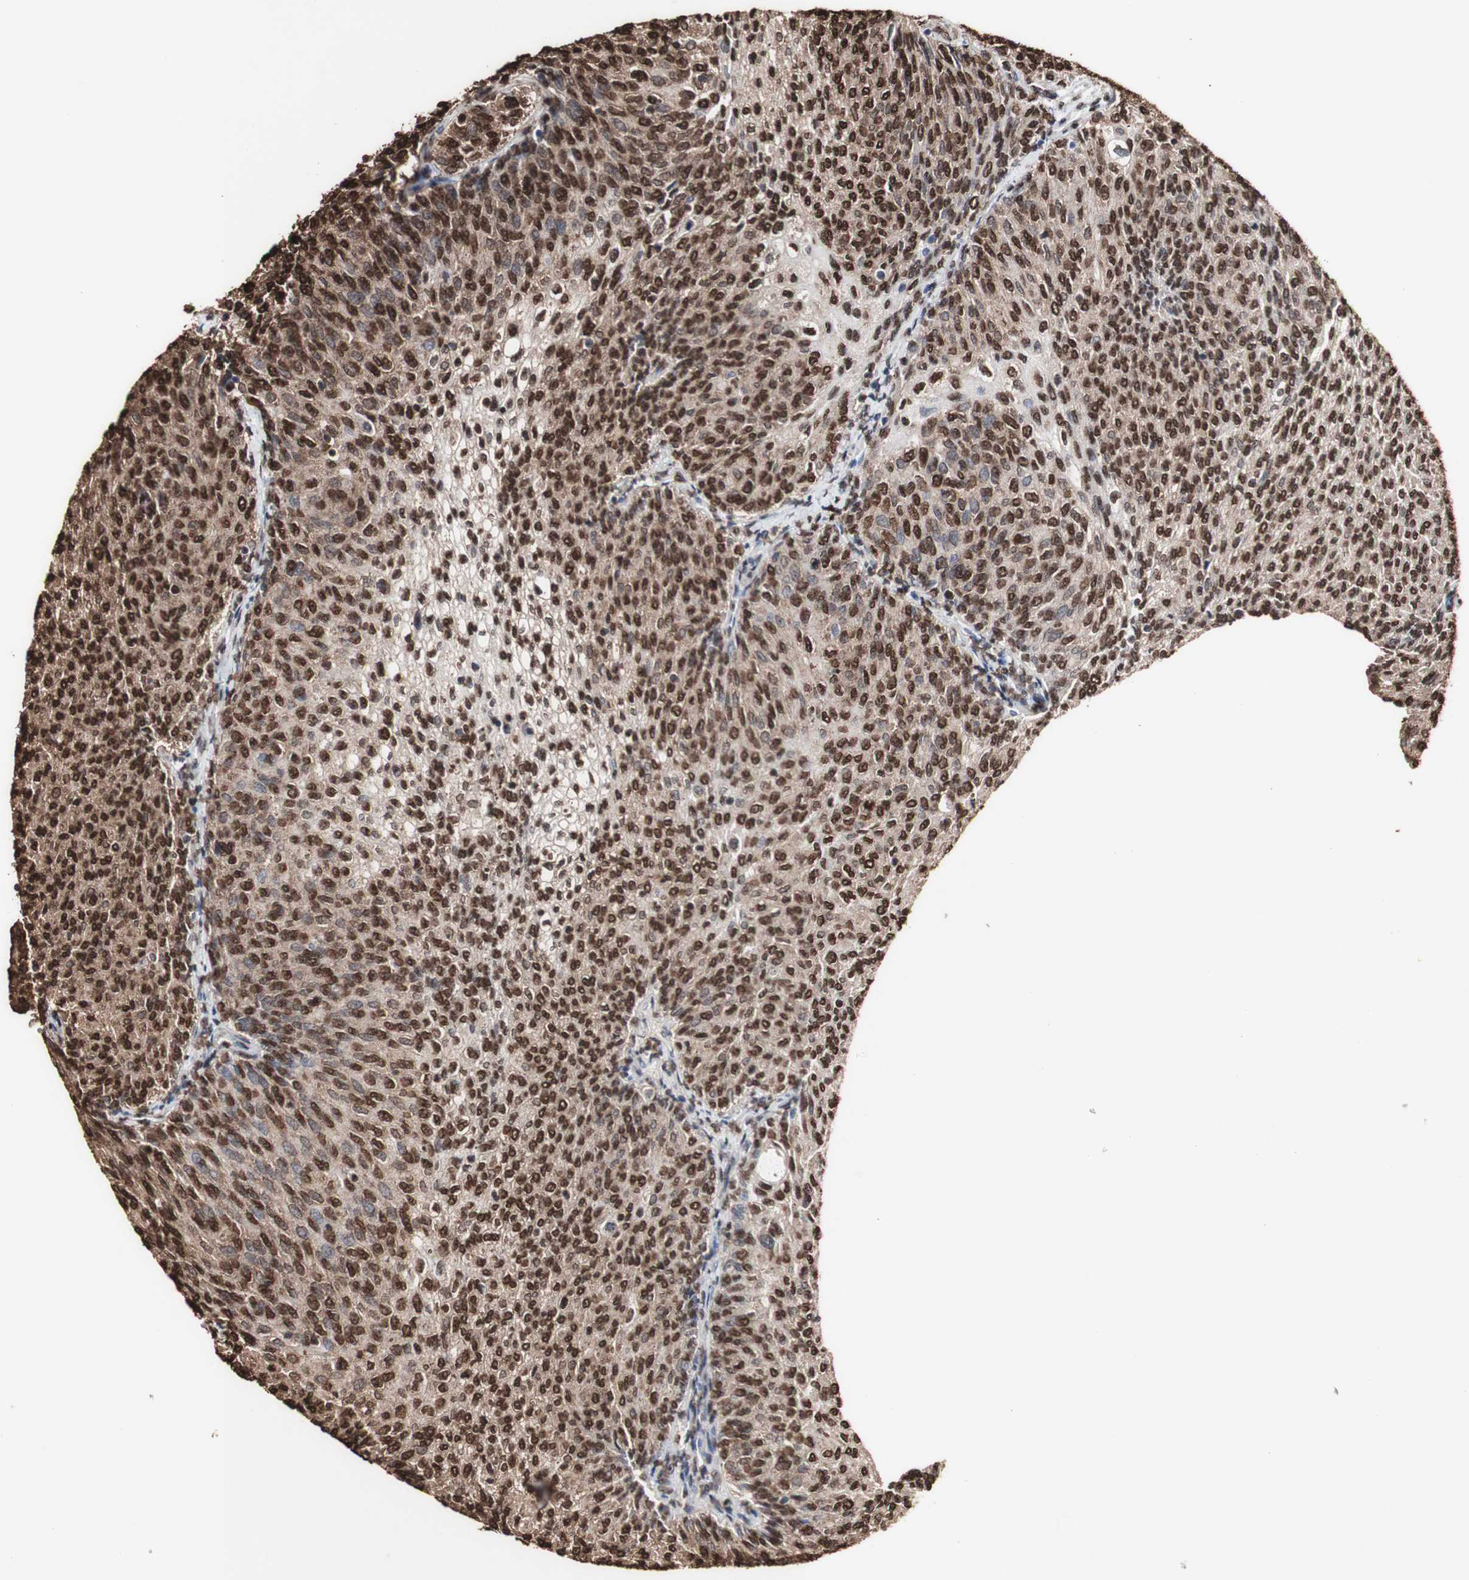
{"staining": {"intensity": "strong", "quantity": ">75%", "location": "cytoplasmic/membranous,nuclear"}, "tissue": "urothelial cancer", "cell_type": "Tumor cells", "image_type": "cancer", "snomed": [{"axis": "morphology", "description": "Urothelial carcinoma, Low grade"}, {"axis": "topography", "description": "Urinary bladder"}], "caption": "Immunohistochemical staining of urothelial carcinoma (low-grade) reveals high levels of strong cytoplasmic/membranous and nuclear positivity in approximately >75% of tumor cells.", "gene": "PIDD1", "patient": {"sex": "female", "age": 79}}